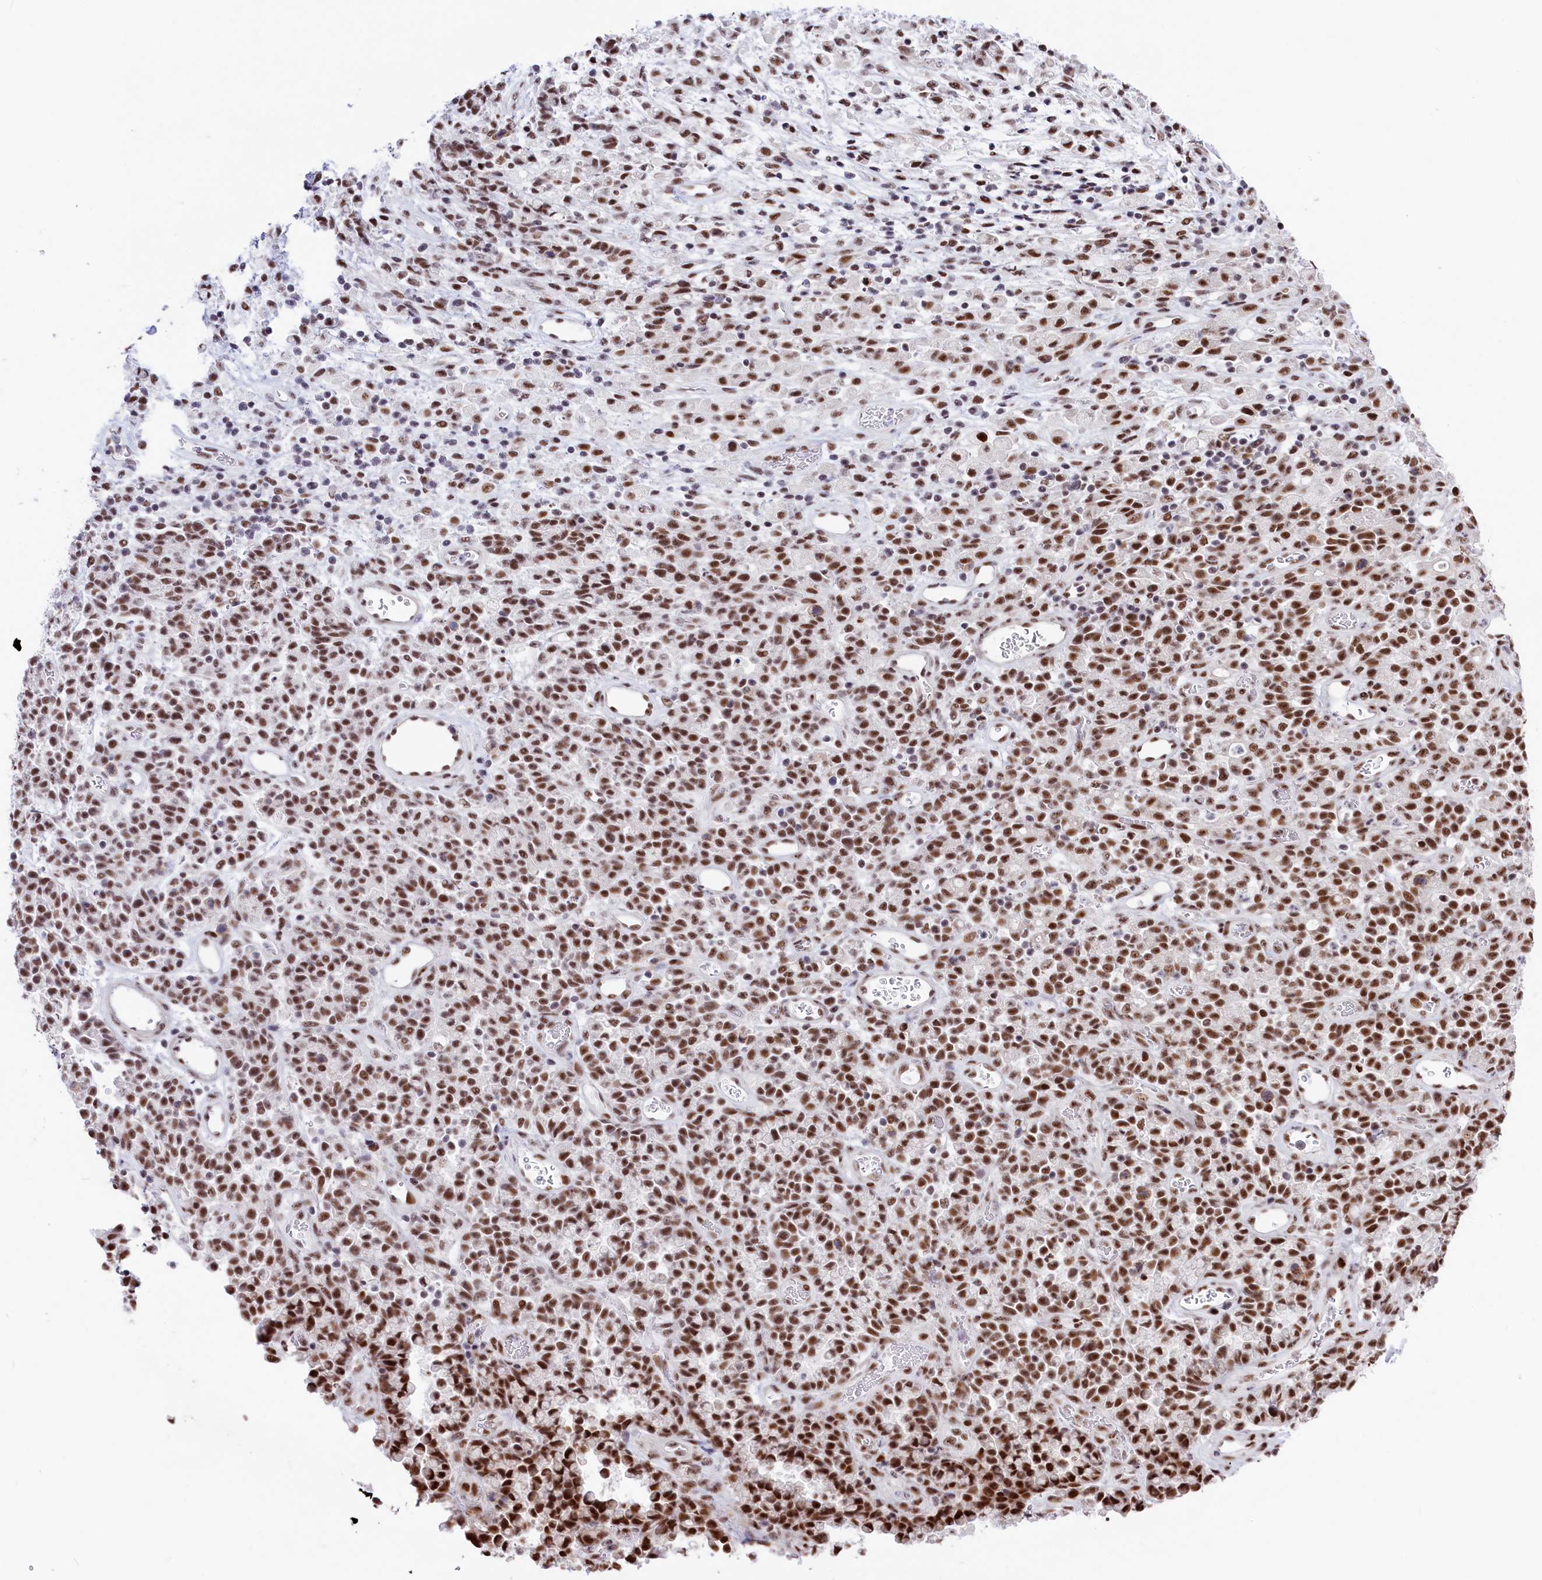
{"staining": {"intensity": "moderate", "quantity": ">75%", "location": "nuclear"}, "tissue": "stomach cancer", "cell_type": "Tumor cells", "image_type": "cancer", "snomed": [{"axis": "morphology", "description": "Adenocarcinoma, NOS"}, {"axis": "topography", "description": "Stomach"}], "caption": "Immunohistochemical staining of human adenocarcinoma (stomach) demonstrates moderate nuclear protein staining in about >75% of tumor cells. (DAB IHC, brown staining for protein, blue staining for nuclei).", "gene": "SNRNP70", "patient": {"sex": "female", "age": 60}}